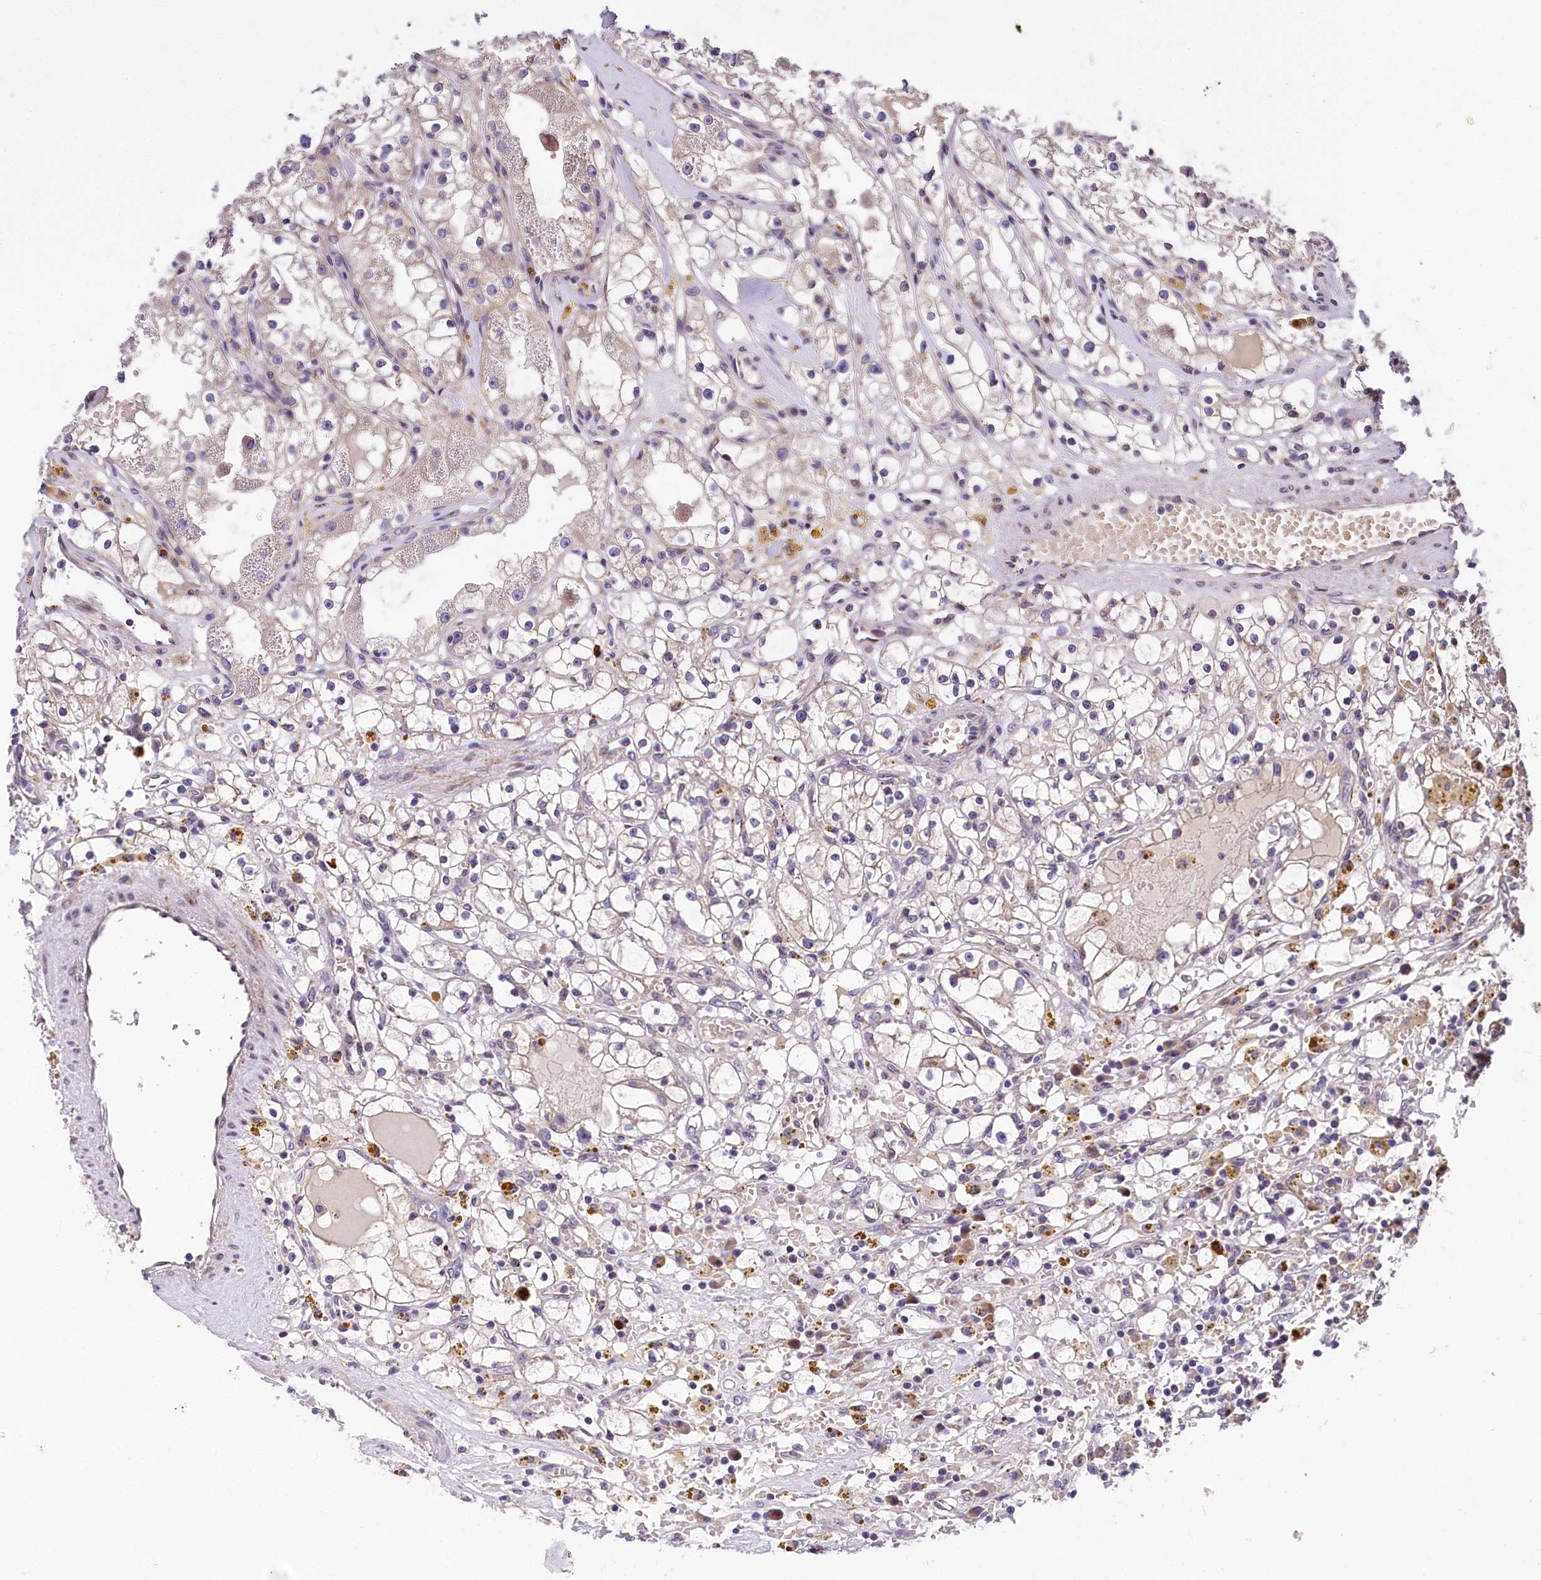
{"staining": {"intensity": "weak", "quantity": "<25%", "location": "cytoplasmic/membranous"}, "tissue": "renal cancer", "cell_type": "Tumor cells", "image_type": "cancer", "snomed": [{"axis": "morphology", "description": "Adenocarcinoma, NOS"}, {"axis": "topography", "description": "Kidney"}], "caption": "Histopathology image shows no protein positivity in tumor cells of renal cancer (adenocarcinoma) tissue. Nuclei are stained in blue.", "gene": "SUPV3L1", "patient": {"sex": "male", "age": 56}}